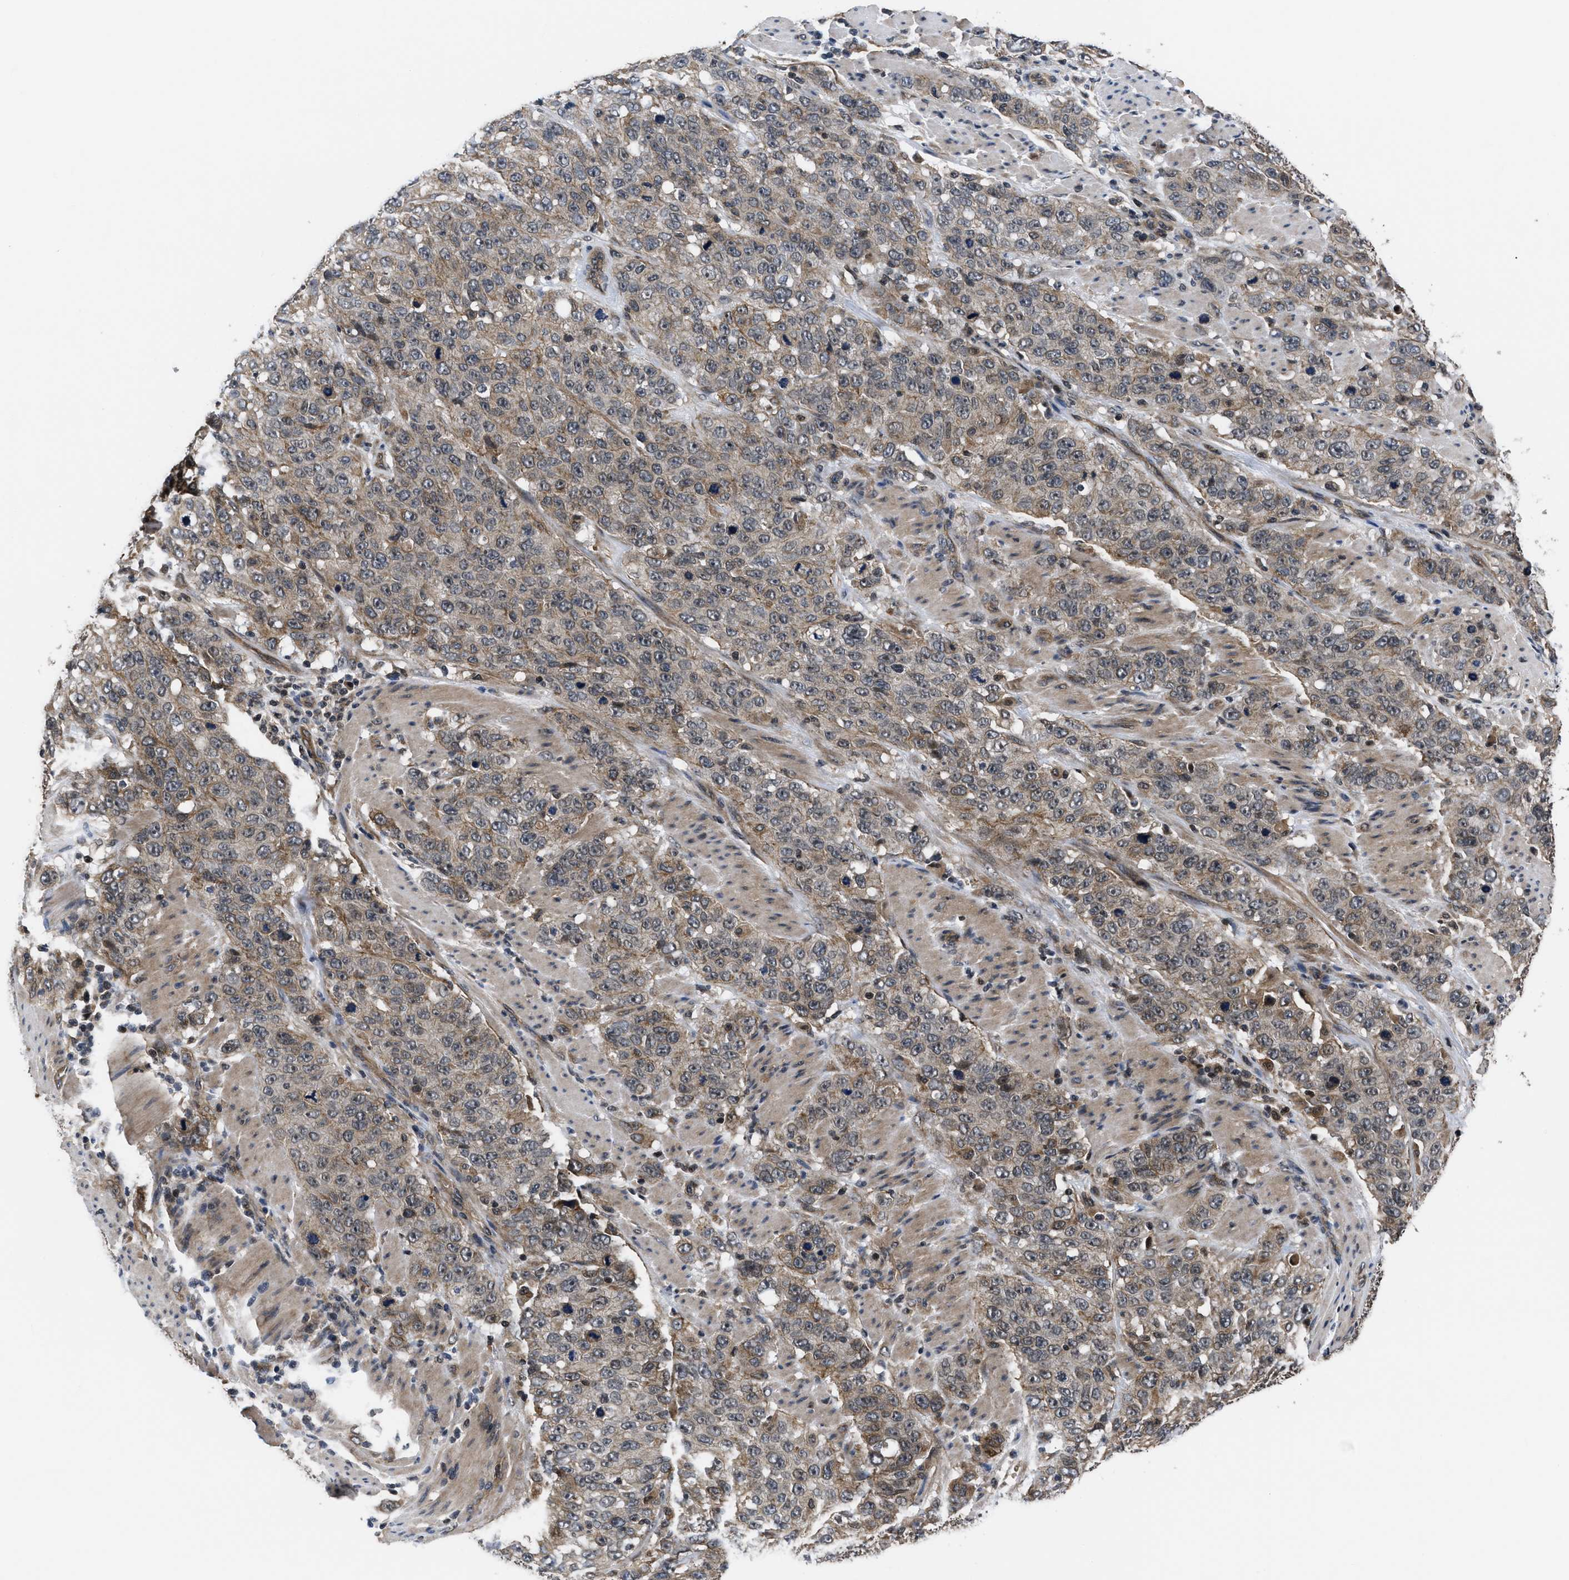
{"staining": {"intensity": "weak", "quantity": ">75%", "location": "cytoplasmic/membranous"}, "tissue": "stomach cancer", "cell_type": "Tumor cells", "image_type": "cancer", "snomed": [{"axis": "morphology", "description": "Adenocarcinoma, NOS"}, {"axis": "topography", "description": "Stomach"}], "caption": "Tumor cells reveal low levels of weak cytoplasmic/membranous staining in about >75% of cells in stomach adenocarcinoma. Using DAB (brown) and hematoxylin (blue) stains, captured at high magnification using brightfield microscopy.", "gene": "DNAJC14", "patient": {"sex": "male", "age": 48}}